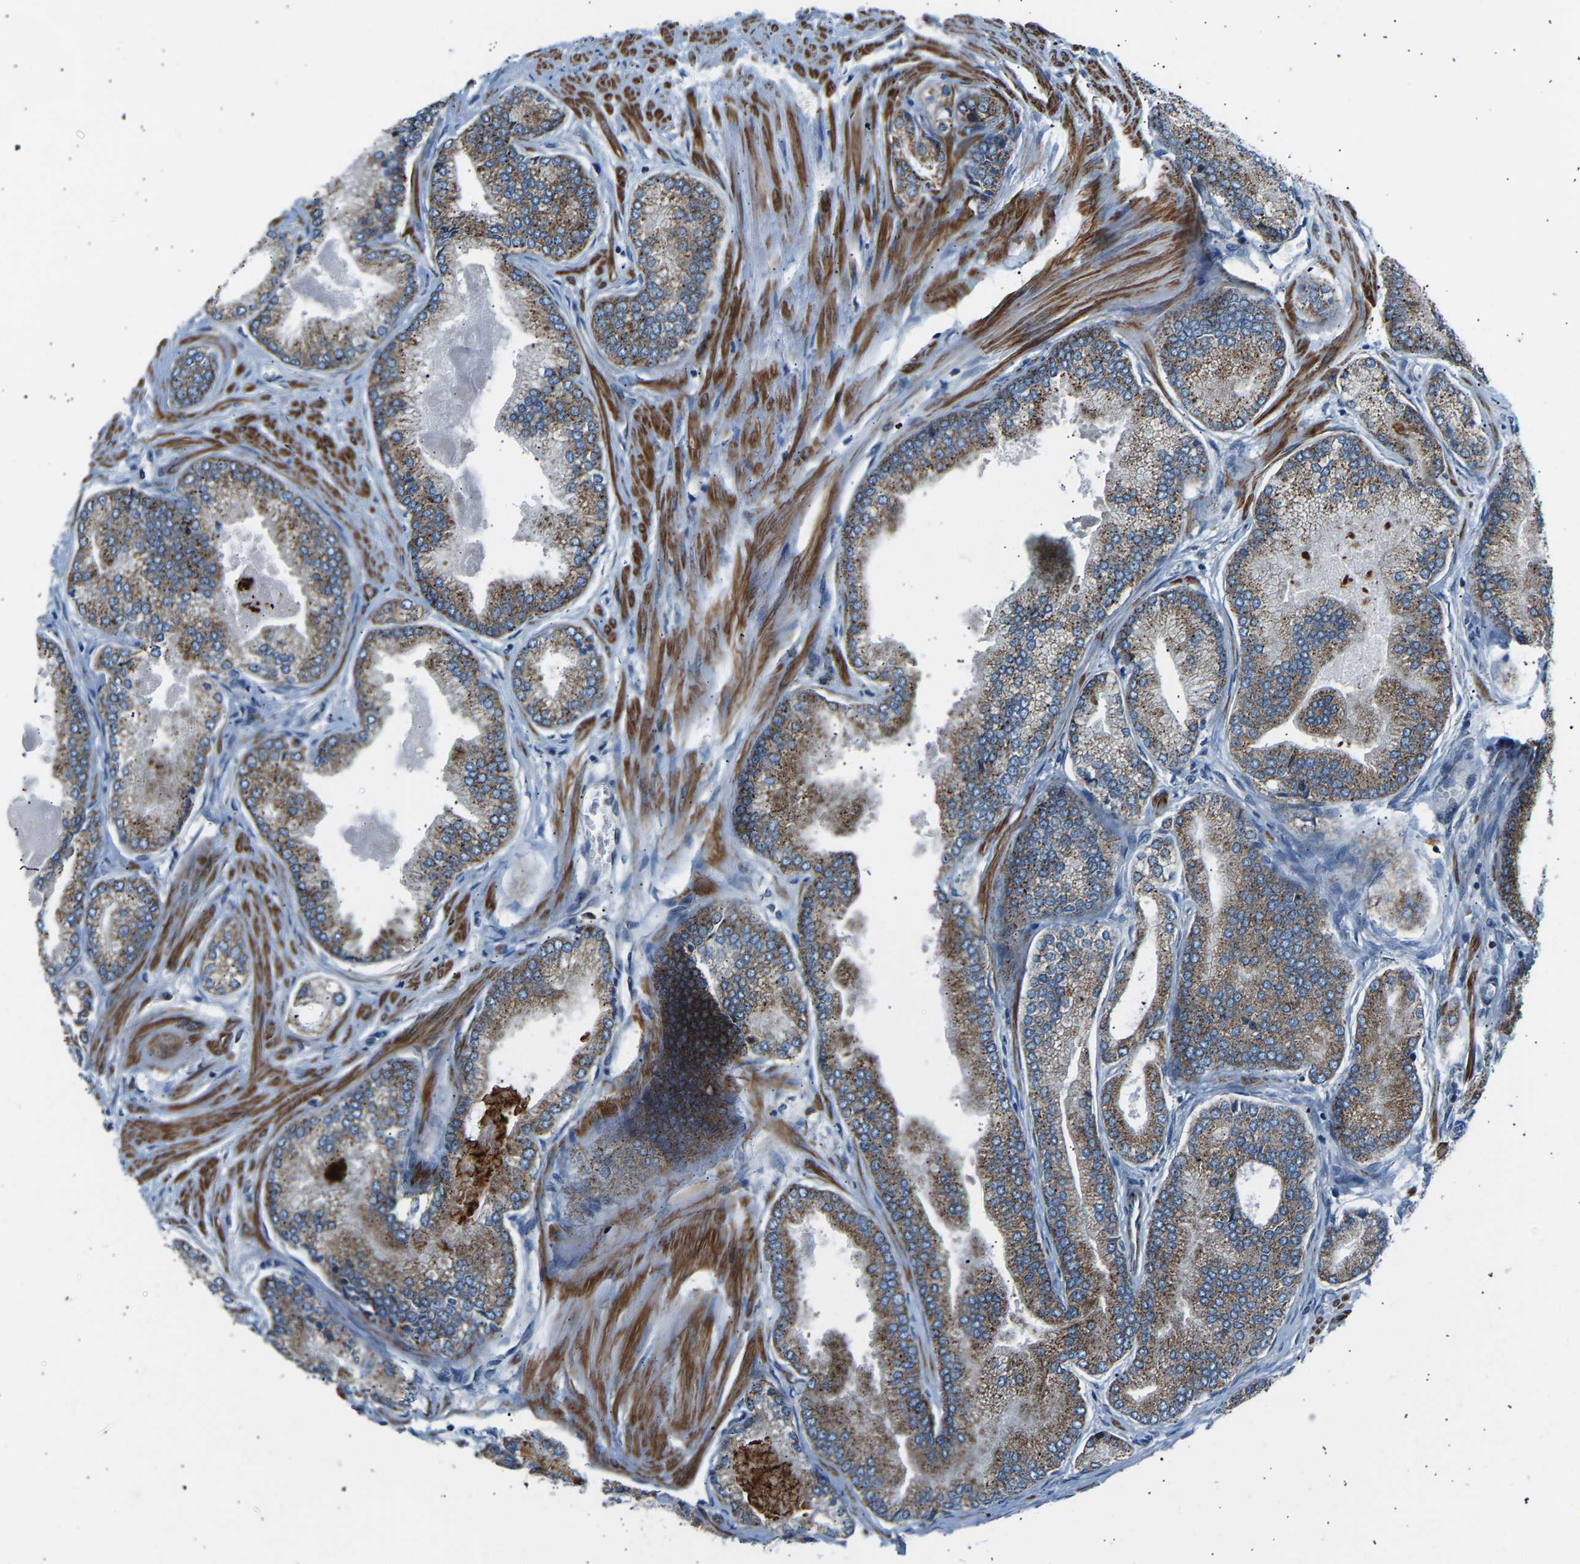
{"staining": {"intensity": "moderate", "quantity": ">75%", "location": "cytoplasmic/membranous"}, "tissue": "prostate cancer", "cell_type": "Tumor cells", "image_type": "cancer", "snomed": [{"axis": "morphology", "description": "Adenocarcinoma, High grade"}, {"axis": "topography", "description": "Prostate"}], "caption": "Moderate cytoplasmic/membranous protein positivity is identified in approximately >75% of tumor cells in prostate adenocarcinoma (high-grade). The staining was performed using DAB (3,3'-diaminobenzidine), with brown indicating positive protein expression. Nuclei are stained blue with hematoxylin.", "gene": "VPS41", "patient": {"sex": "male", "age": 61}}